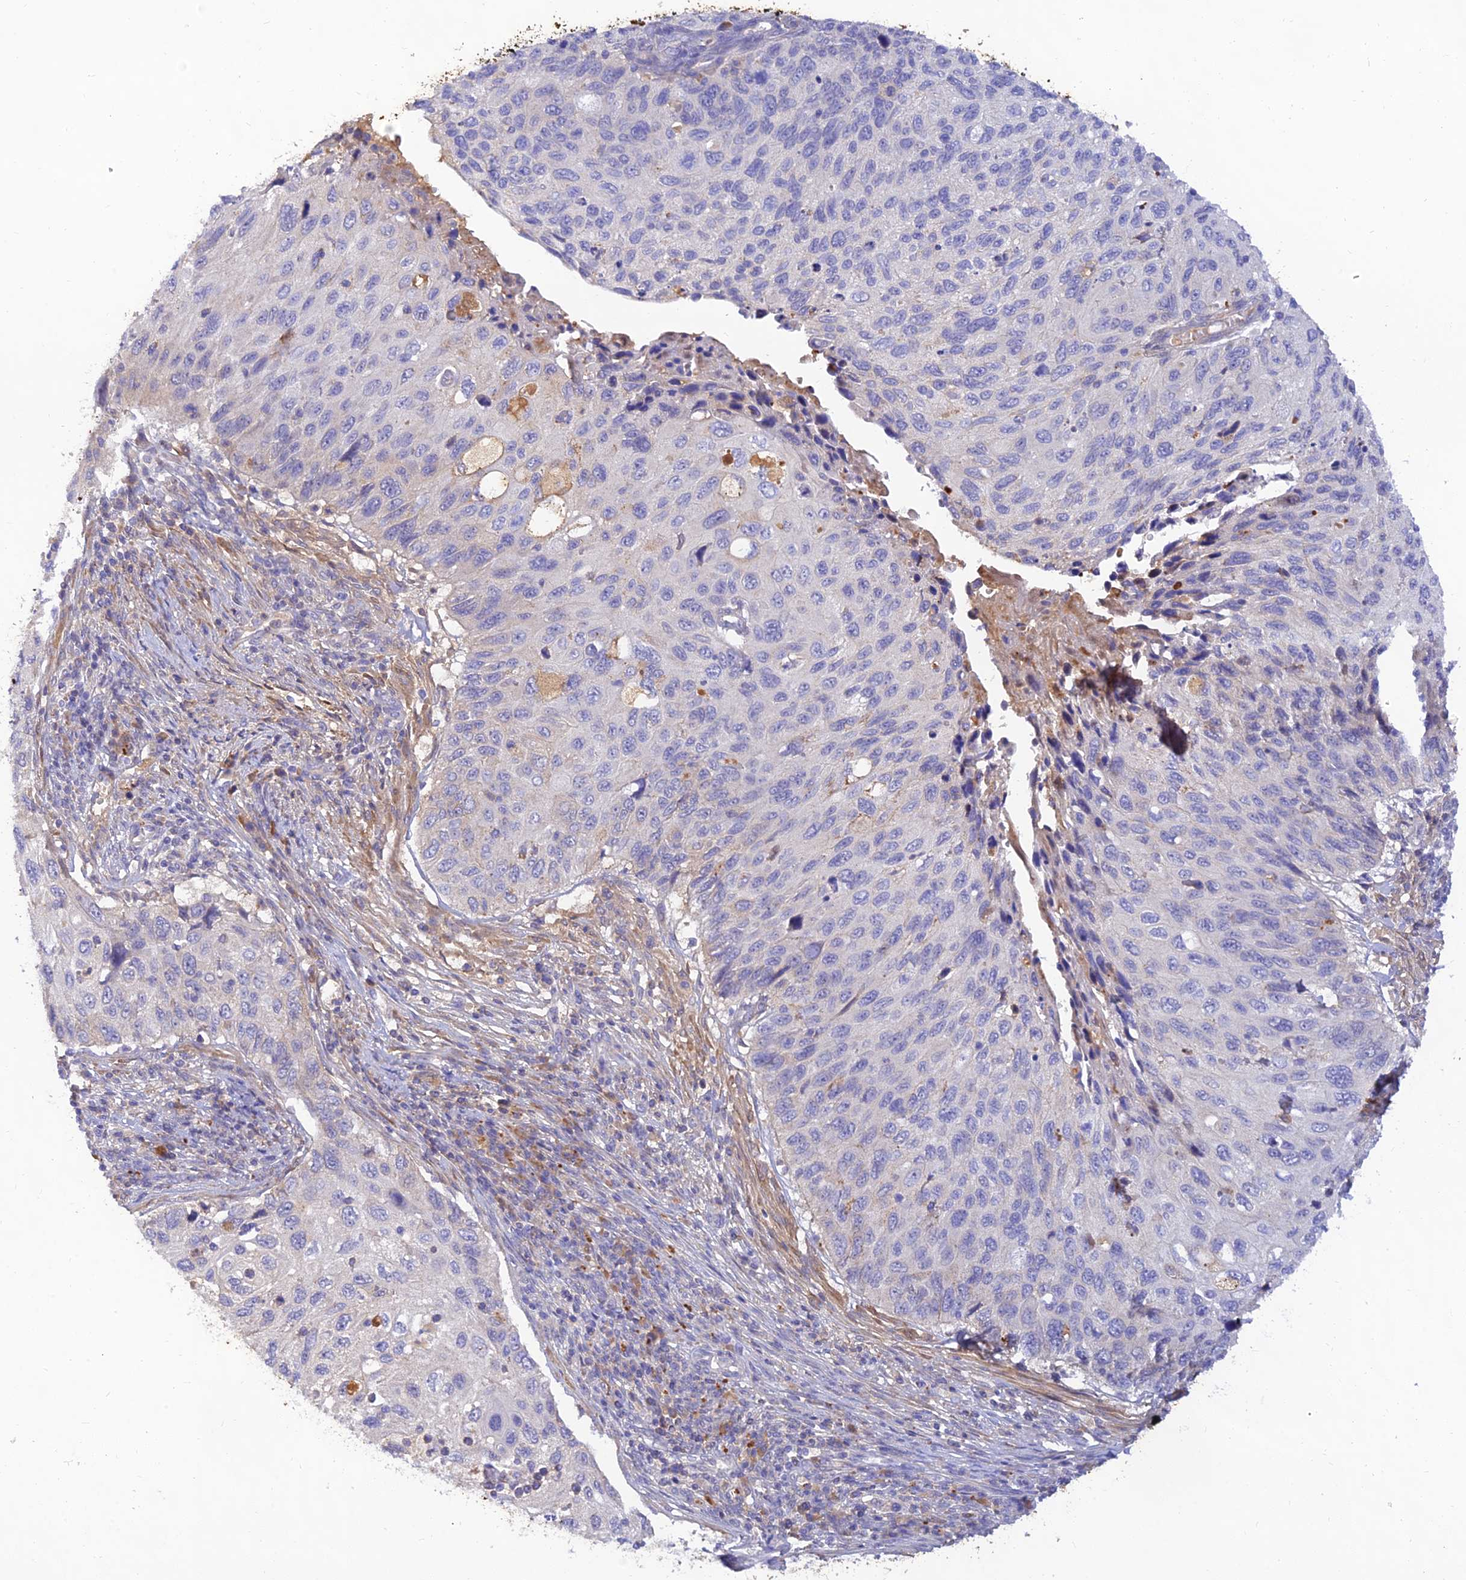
{"staining": {"intensity": "negative", "quantity": "none", "location": "none"}, "tissue": "cervical cancer", "cell_type": "Tumor cells", "image_type": "cancer", "snomed": [{"axis": "morphology", "description": "Squamous cell carcinoma, NOS"}, {"axis": "topography", "description": "Cervix"}], "caption": "Immunohistochemistry (IHC) of human cervical squamous cell carcinoma reveals no staining in tumor cells.", "gene": "ACSM5", "patient": {"sex": "female", "age": 70}}